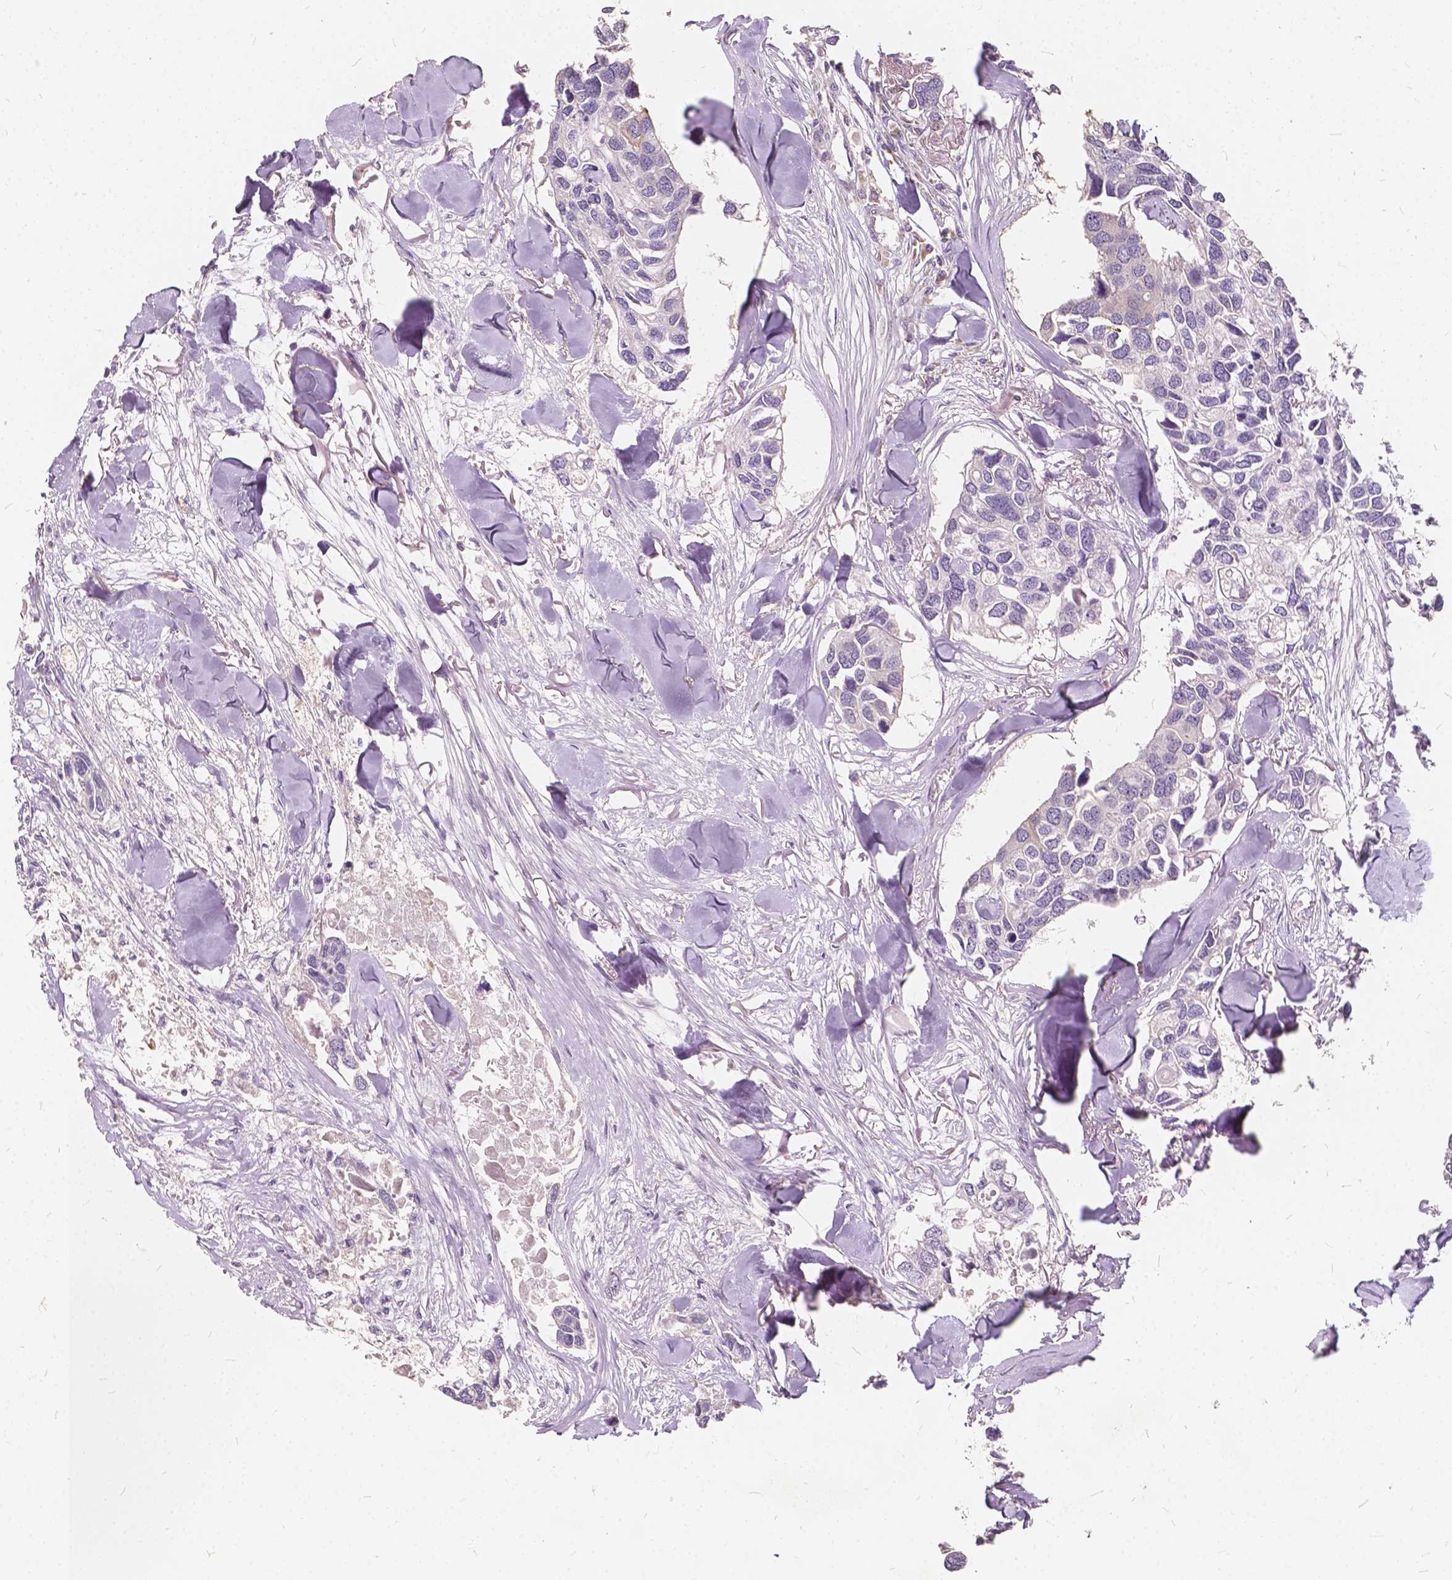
{"staining": {"intensity": "negative", "quantity": "none", "location": "none"}, "tissue": "breast cancer", "cell_type": "Tumor cells", "image_type": "cancer", "snomed": [{"axis": "morphology", "description": "Duct carcinoma"}, {"axis": "topography", "description": "Breast"}], "caption": "Image shows no protein staining in tumor cells of invasive ductal carcinoma (breast) tissue.", "gene": "SLC7A8", "patient": {"sex": "female", "age": 83}}